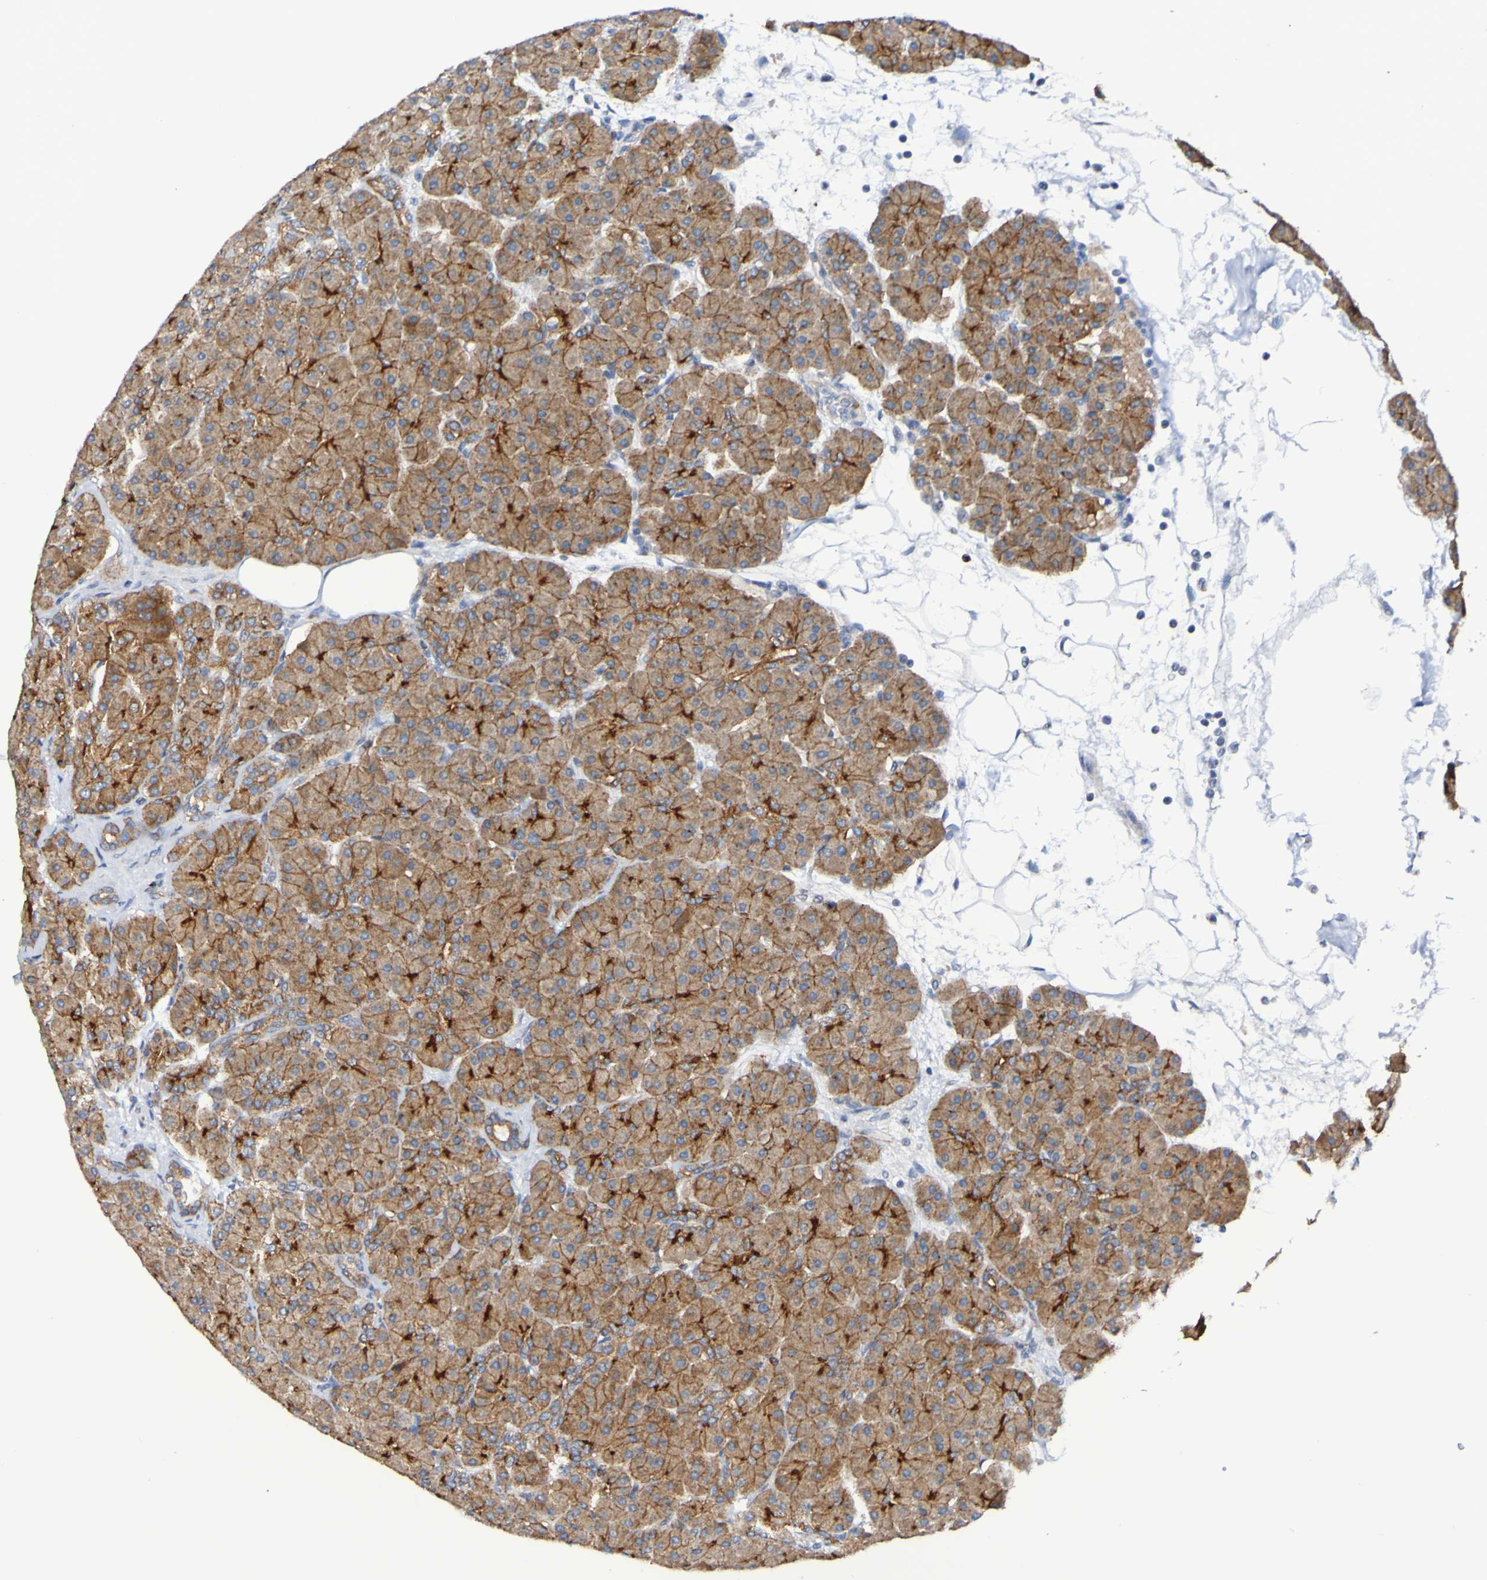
{"staining": {"intensity": "moderate", "quantity": ">75%", "location": "cytoplasmic/membranous"}, "tissue": "pancreas", "cell_type": "Exocrine glandular cells", "image_type": "normal", "snomed": [{"axis": "morphology", "description": "Normal tissue, NOS"}, {"axis": "topography", "description": "Pancreas"}], "caption": "Moderate cytoplasmic/membranous expression for a protein is seen in about >75% of exocrine glandular cells of normal pancreas using immunohistochemistry.", "gene": "GJB1", "patient": {"sex": "male", "age": 66}}